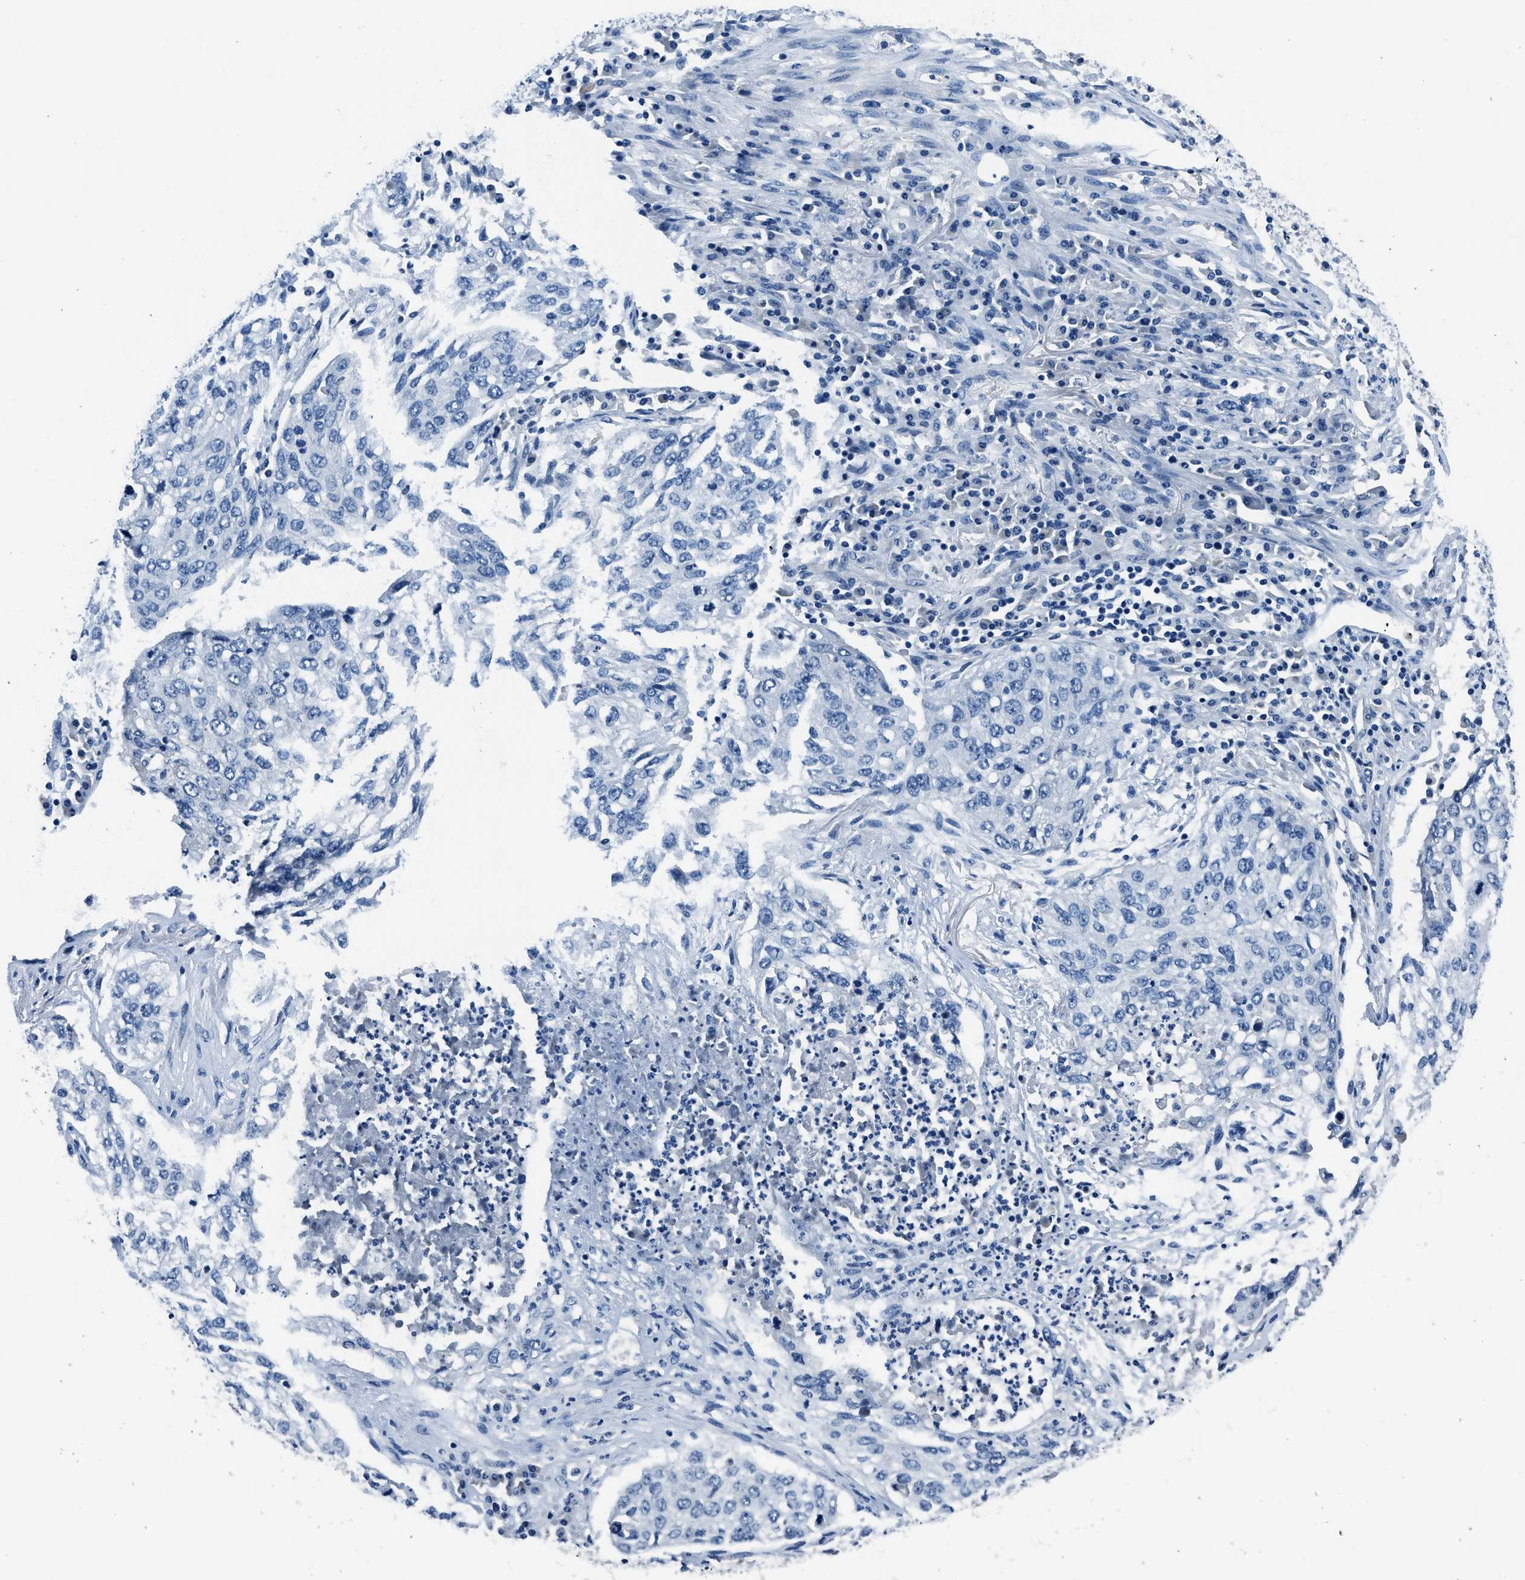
{"staining": {"intensity": "negative", "quantity": "none", "location": "none"}, "tissue": "lung cancer", "cell_type": "Tumor cells", "image_type": "cancer", "snomed": [{"axis": "morphology", "description": "Squamous cell carcinoma, NOS"}, {"axis": "topography", "description": "Lung"}], "caption": "This is an immunohistochemistry (IHC) image of lung squamous cell carcinoma. There is no expression in tumor cells.", "gene": "GJA3", "patient": {"sex": "female", "age": 63}}